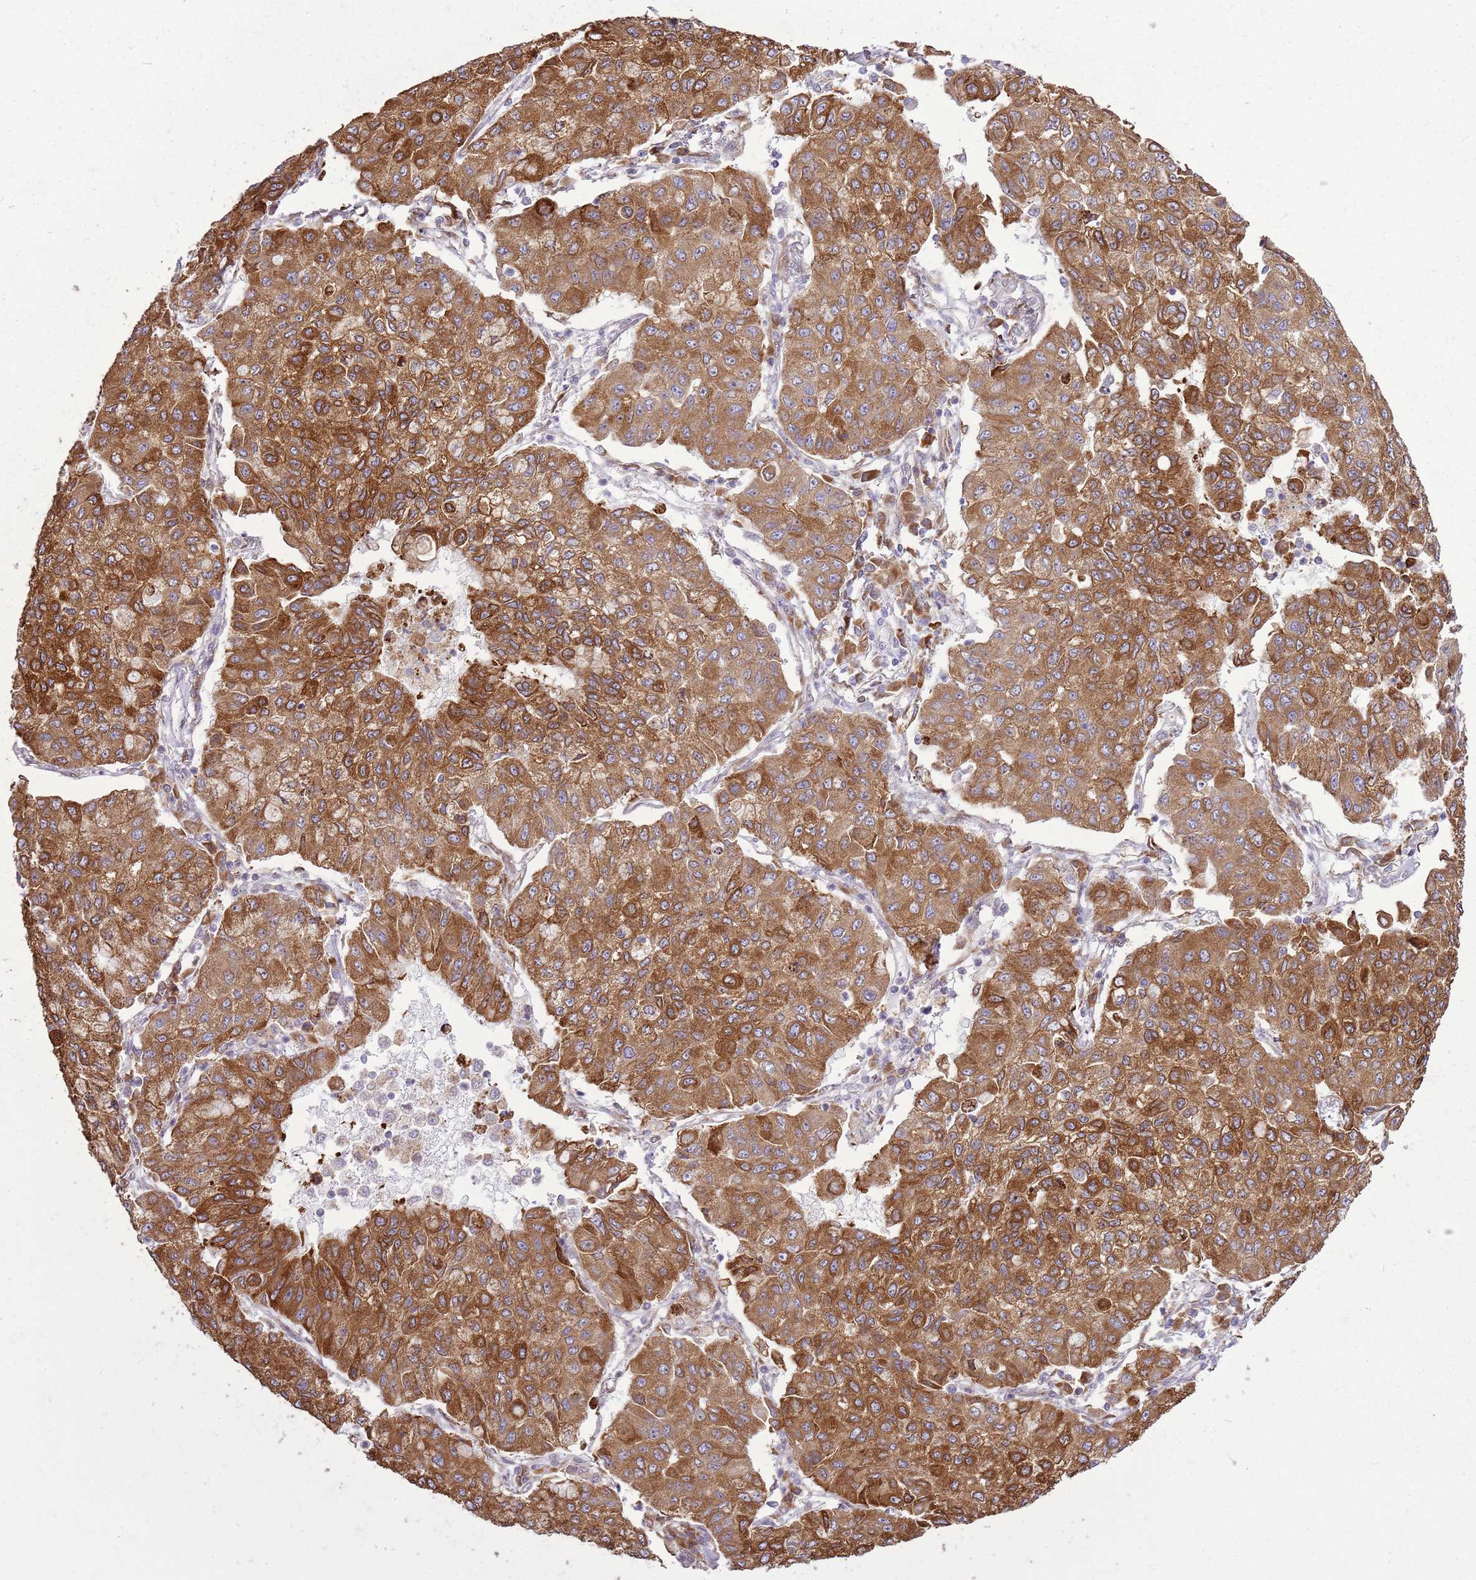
{"staining": {"intensity": "strong", "quantity": ">75%", "location": "cytoplasmic/membranous"}, "tissue": "lung cancer", "cell_type": "Tumor cells", "image_type": "cancer", "snomed": [{"axis": "morphology", "description": "Squamous cell carcinoma, NOS"}, {"axis": "topography", "description": "Lung"}], "caption": "A high-resolution photomicrograph shows IHC staining of lung squamous cell carcinoma, which demonstrates strong cytoplasmic/membranous positivity in about >75% of tumor cells.", "gene": "TMED10", "patient": {"sex": "male", "age": 74}}